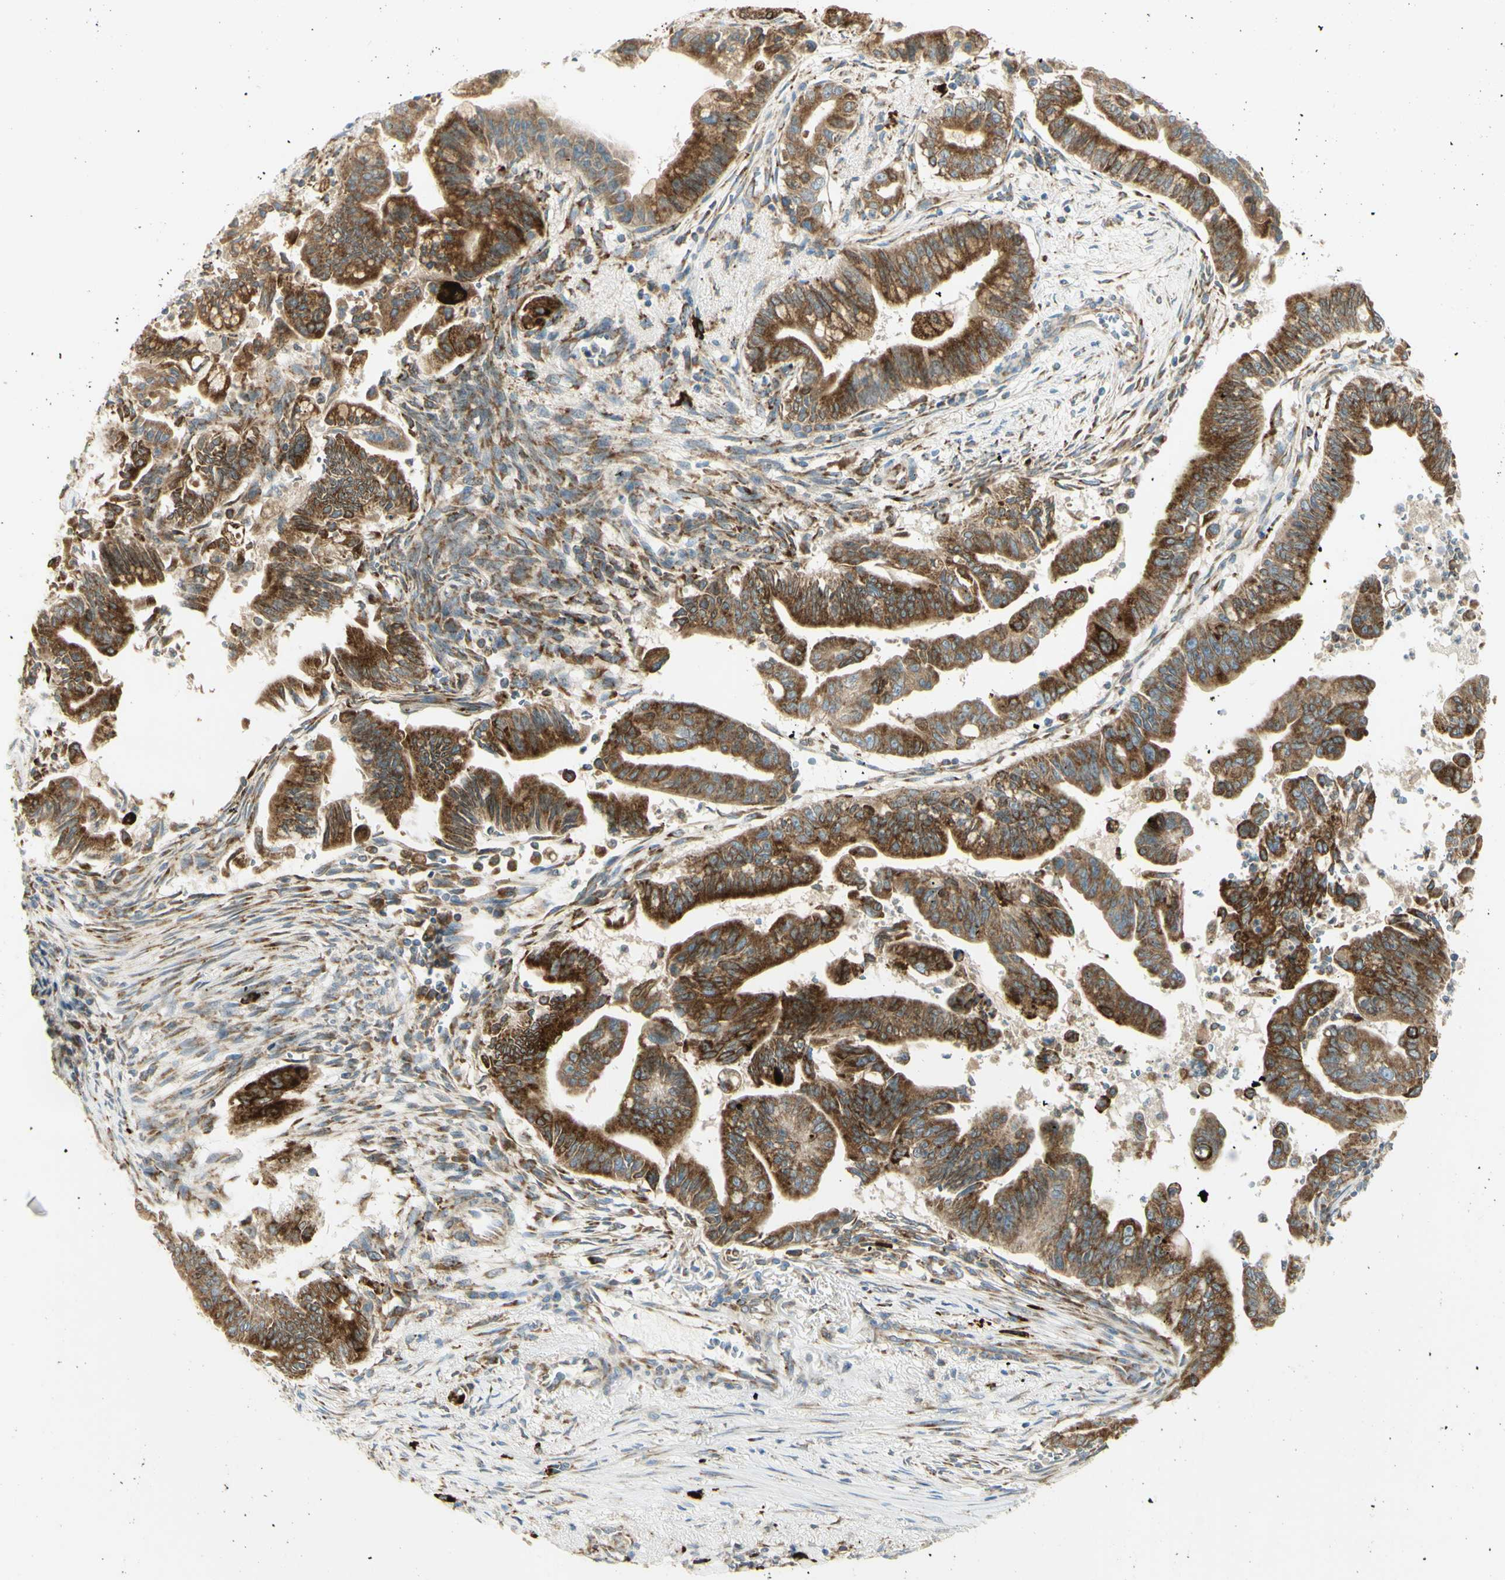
{"staining": {"intensity": "strong", "quantity": ">75%", "location": "cytoplasmic/membranous"}, "tissue": "pancreatic cancer", "cell_type": "Tumor cells", "image_type": "cancer", "snomed": [{"axis": "morphology", "description": "Adenocarcinoma, NOS"}, {"axis": "topography", "description": "Pancreas"}], "caption": "Strong cytoplasmic/membranous positivity is appreciated in about >75% of tumor cells in pancreatic cancer (adenocarcinoma).", "gene": "MANF", "patient": {"sex": "male", "age": 70}}